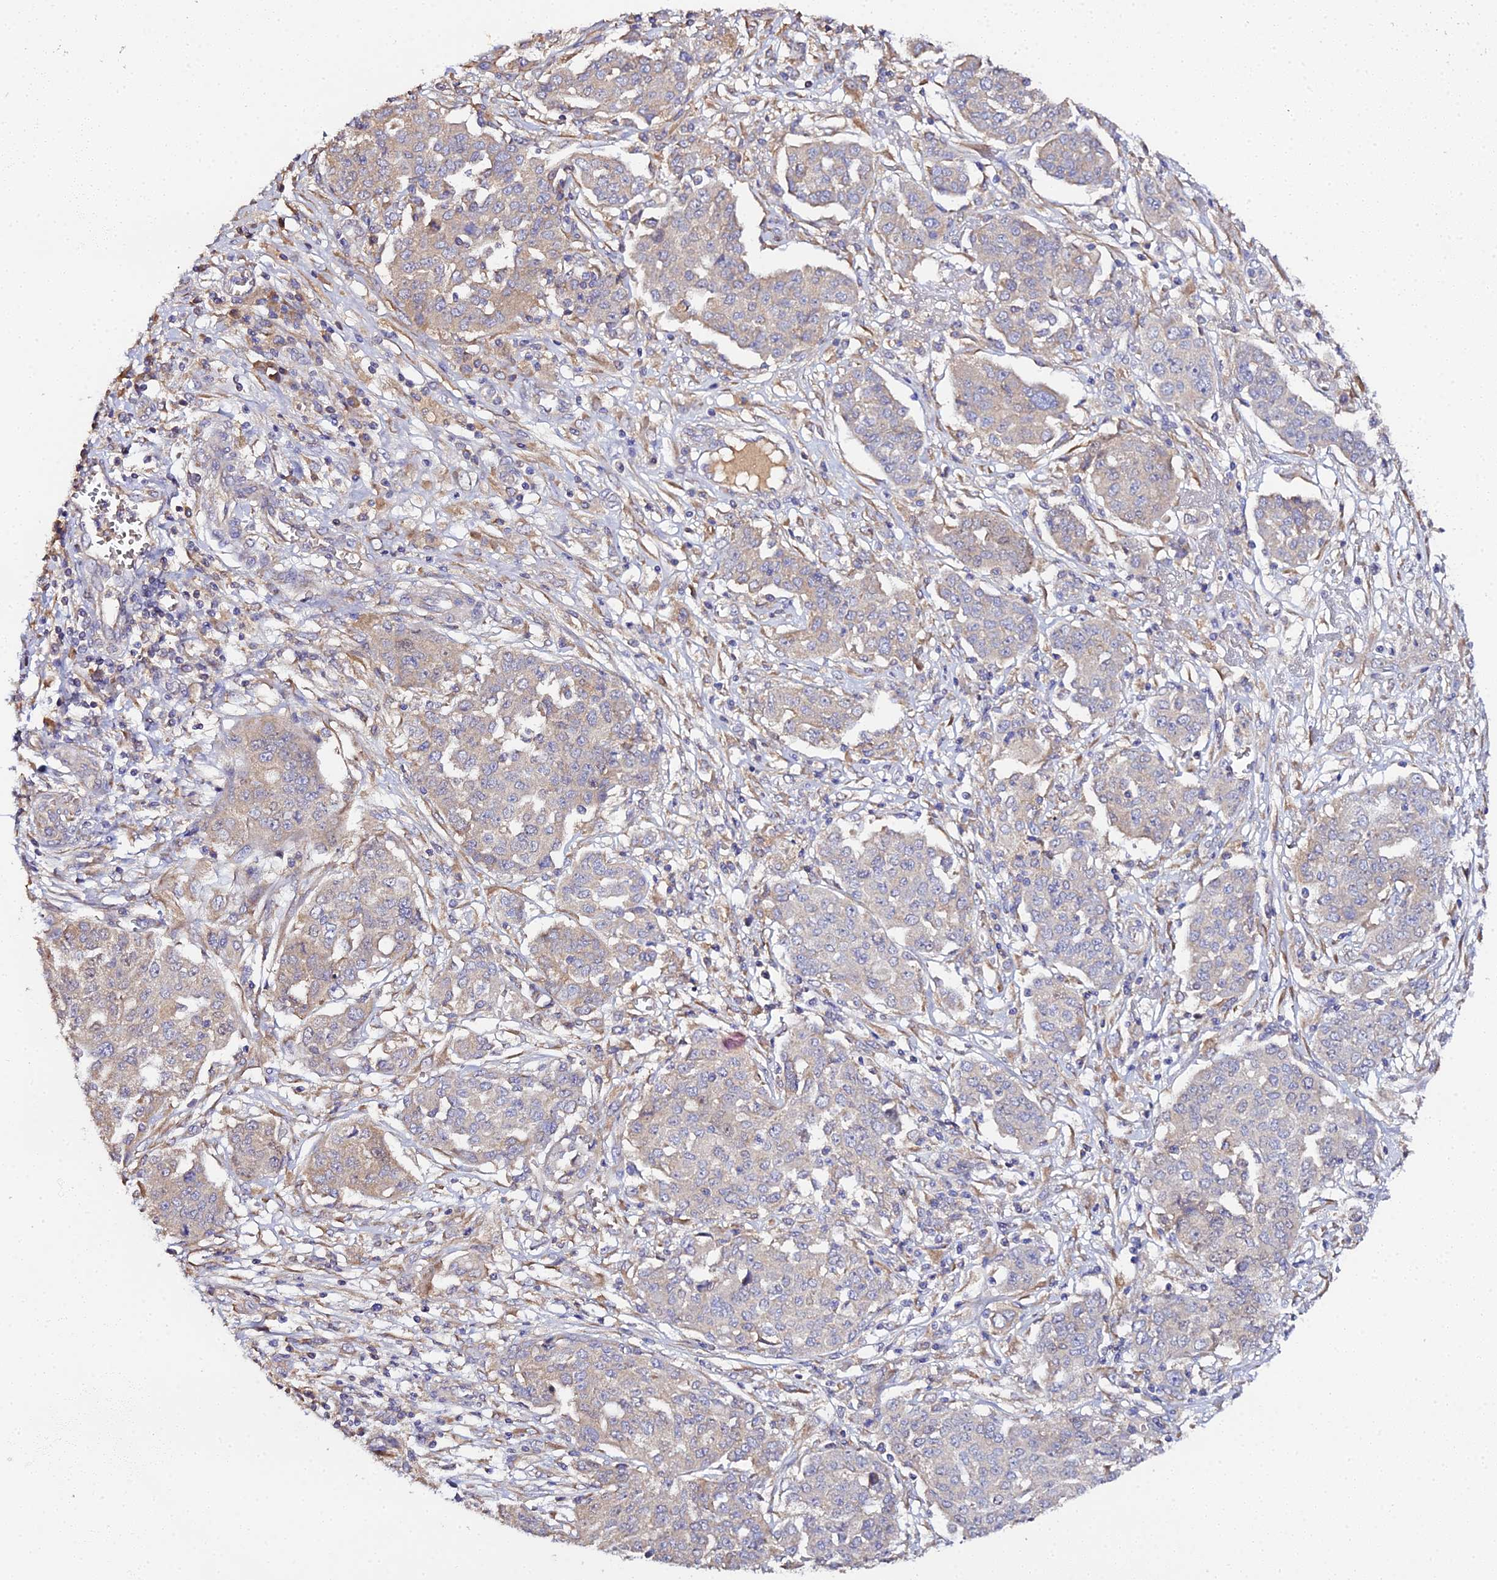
{"staining": {"intensity": "moderate", "quantity": "<25%", "location": "cytoplasmic/membranous,nuclear"}, "tissue": "ovarian cancer", "cell_type": "Tumor cells", "image_type": "cancer", "snomed": [{"axis": "morphology", "description": "Cystadenocarcinoma, serous, NOS"}, {"axis": "topography", "description": "Soft tissue"}, {"axis": "topography", "description": "Ovary"}], "caption": "Ovarian cancer (serous cystadenocarcinoma) was stained to show a protein in brown. There is low levels of moderate cytoplasmic/membranous and nuclear positivity in approximately <25% of tumor cells.", "gene": "SCX", "patient": {"sex": "female", "age": 57}}